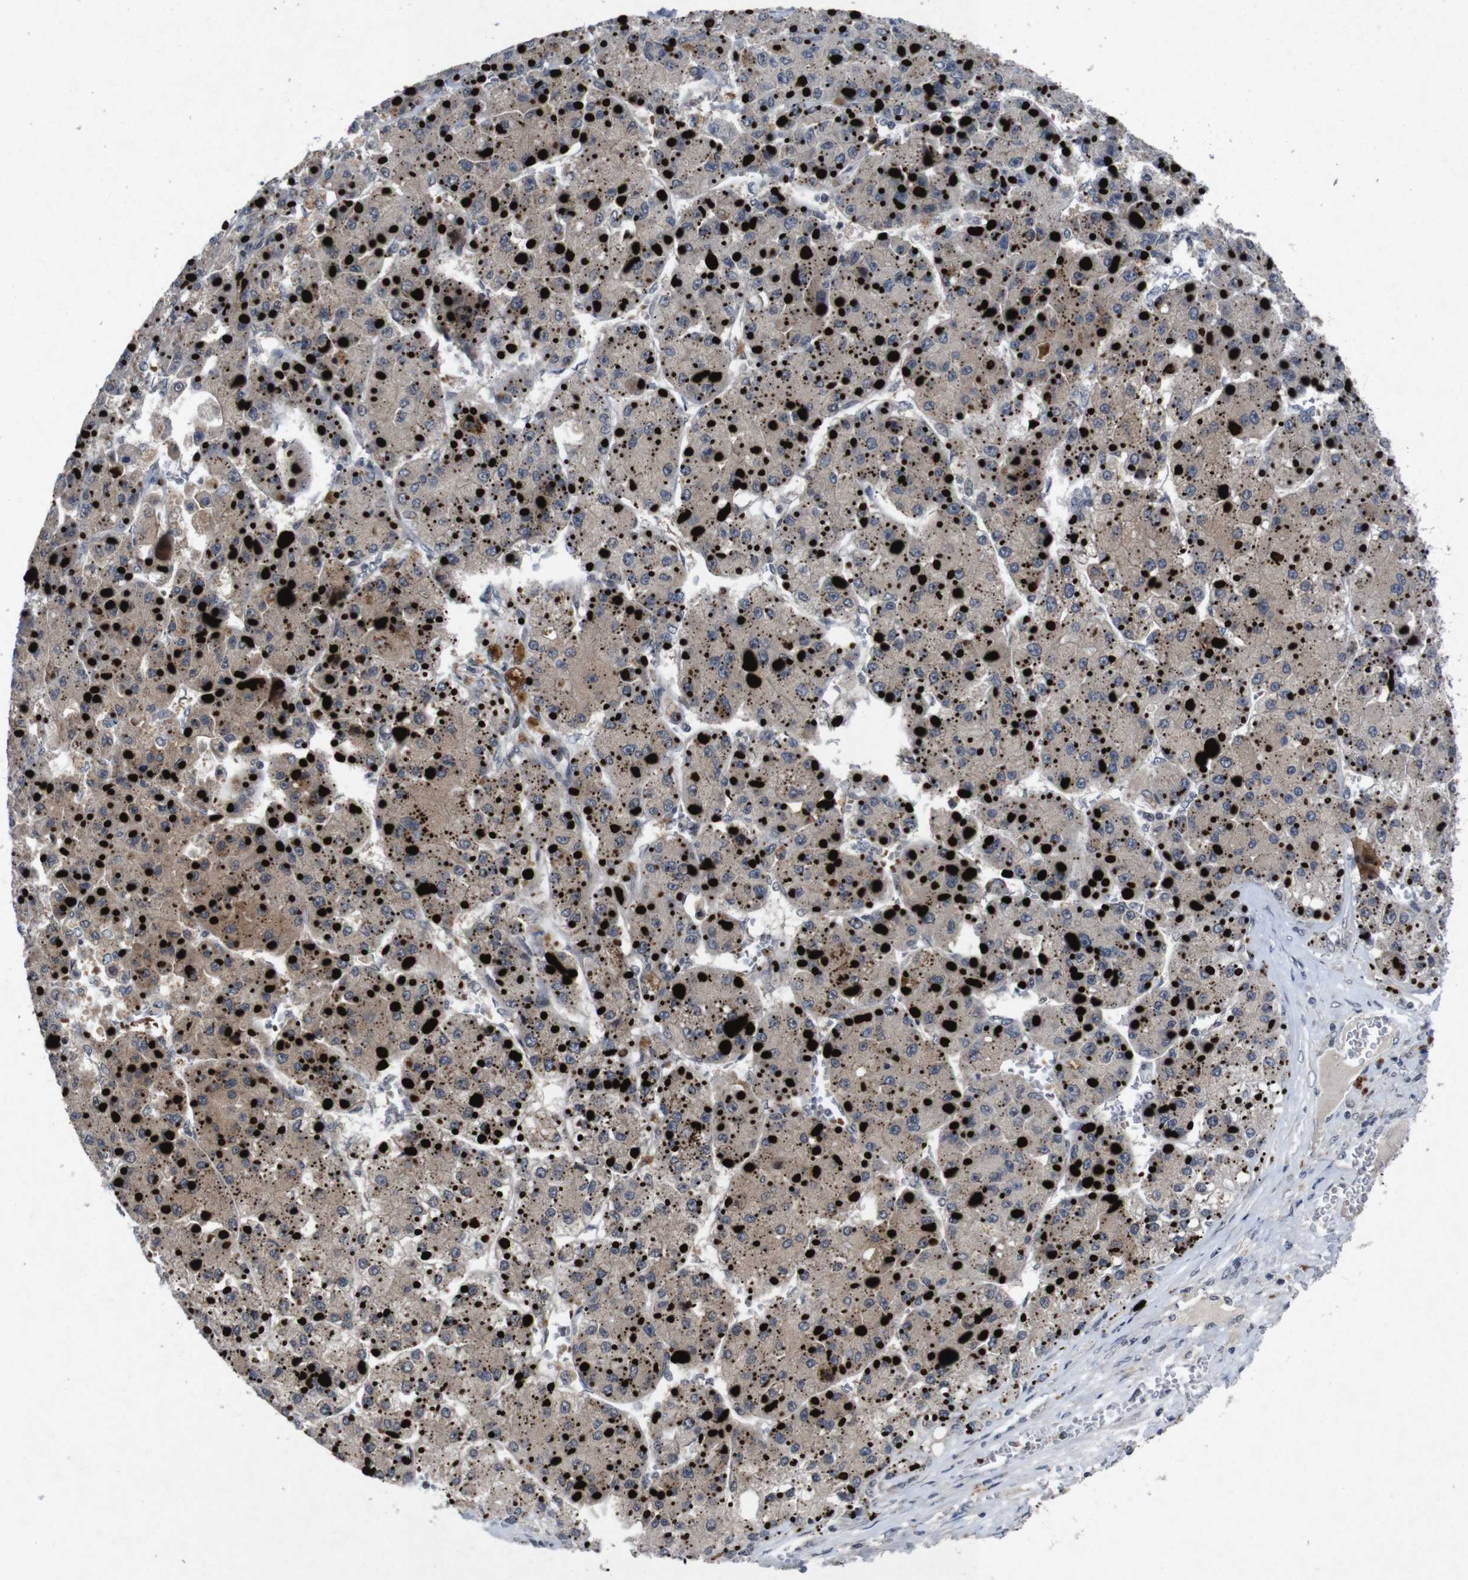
{"staining": {"intensity": "negative", "quantity": "none", "location": "none"}, "tissue": "liver cancer", "cell_type": "Tumor cells", "image_type": "cancer", "snomed": [{"axis": "morphology", "description": "Carcinoma, Hepatocellular, NOS"}, {"axis": "topography", "description": "Liver"}], "caption": "Immunohistochemical staining of human liver cancer displays no significant staining in tumor cells. The staining is performed using DAB brown chromogen with nuclei counter-stained in using hematoxylin.", "gene": "AKT3", "patient": {"sex": "female", "age": 73}}